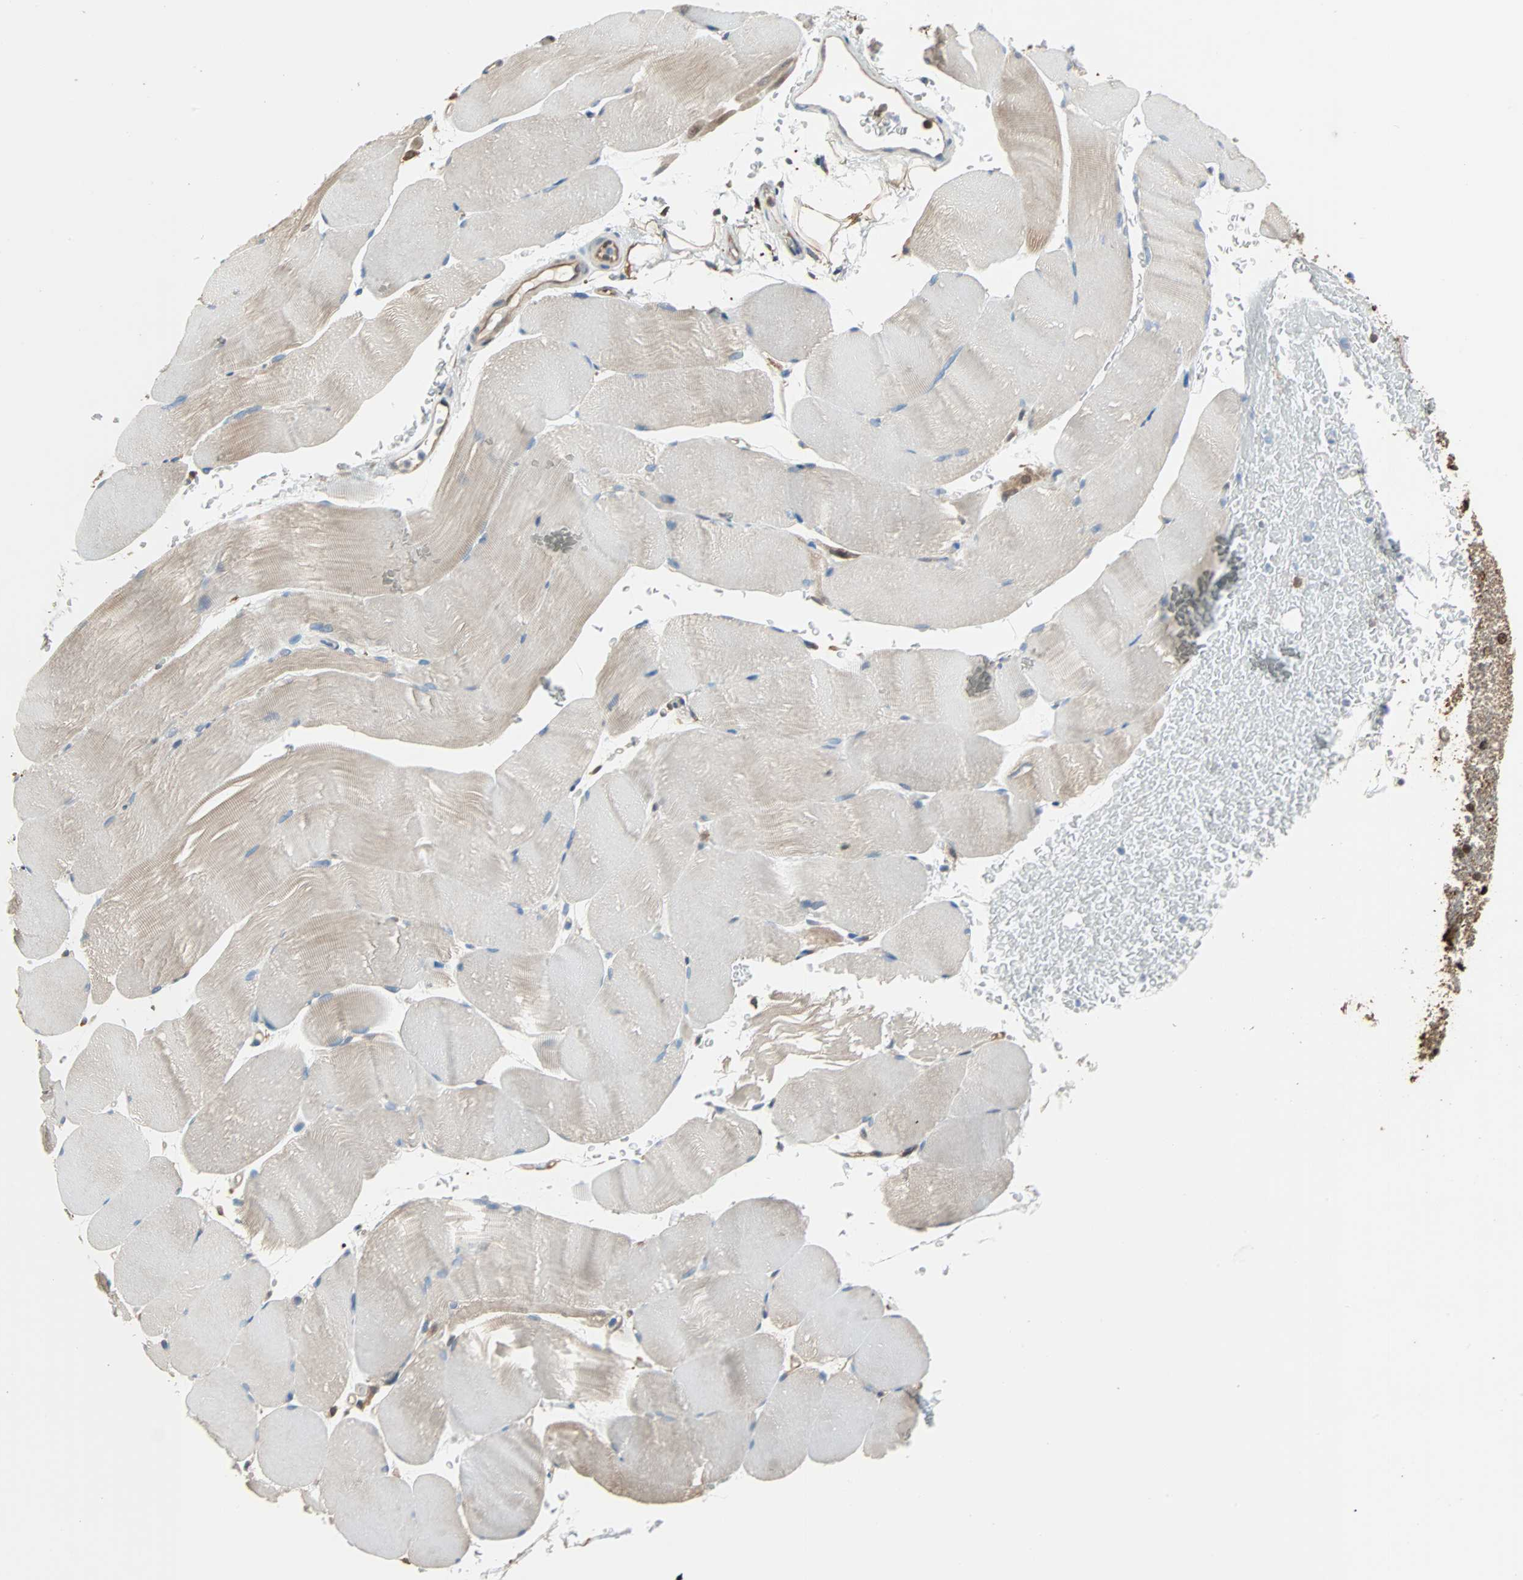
{"staining": {"intensity": "weak", "quantity": "<25%", "location": "cytoplasmic/membranous"}, "tissue": "skeletal muscle", "cell_type": "Myocytes", "image_type": "normal", "snomed": [{"axis": "morphology", "description": "Normal tissue, NOS"}, {"axis": "topography", "description": "Skeletal muscle"}], "caption": "Myocytes show no significant protein expression in normal skeletal muscle. The staining is performed using DAB (3,3'-diaminobenzidine) brown chromogen with nuclei counter-stained in using hematoxylin.", "gene": "PRDX1", "patient": {"sex": "female", "age": 37}}